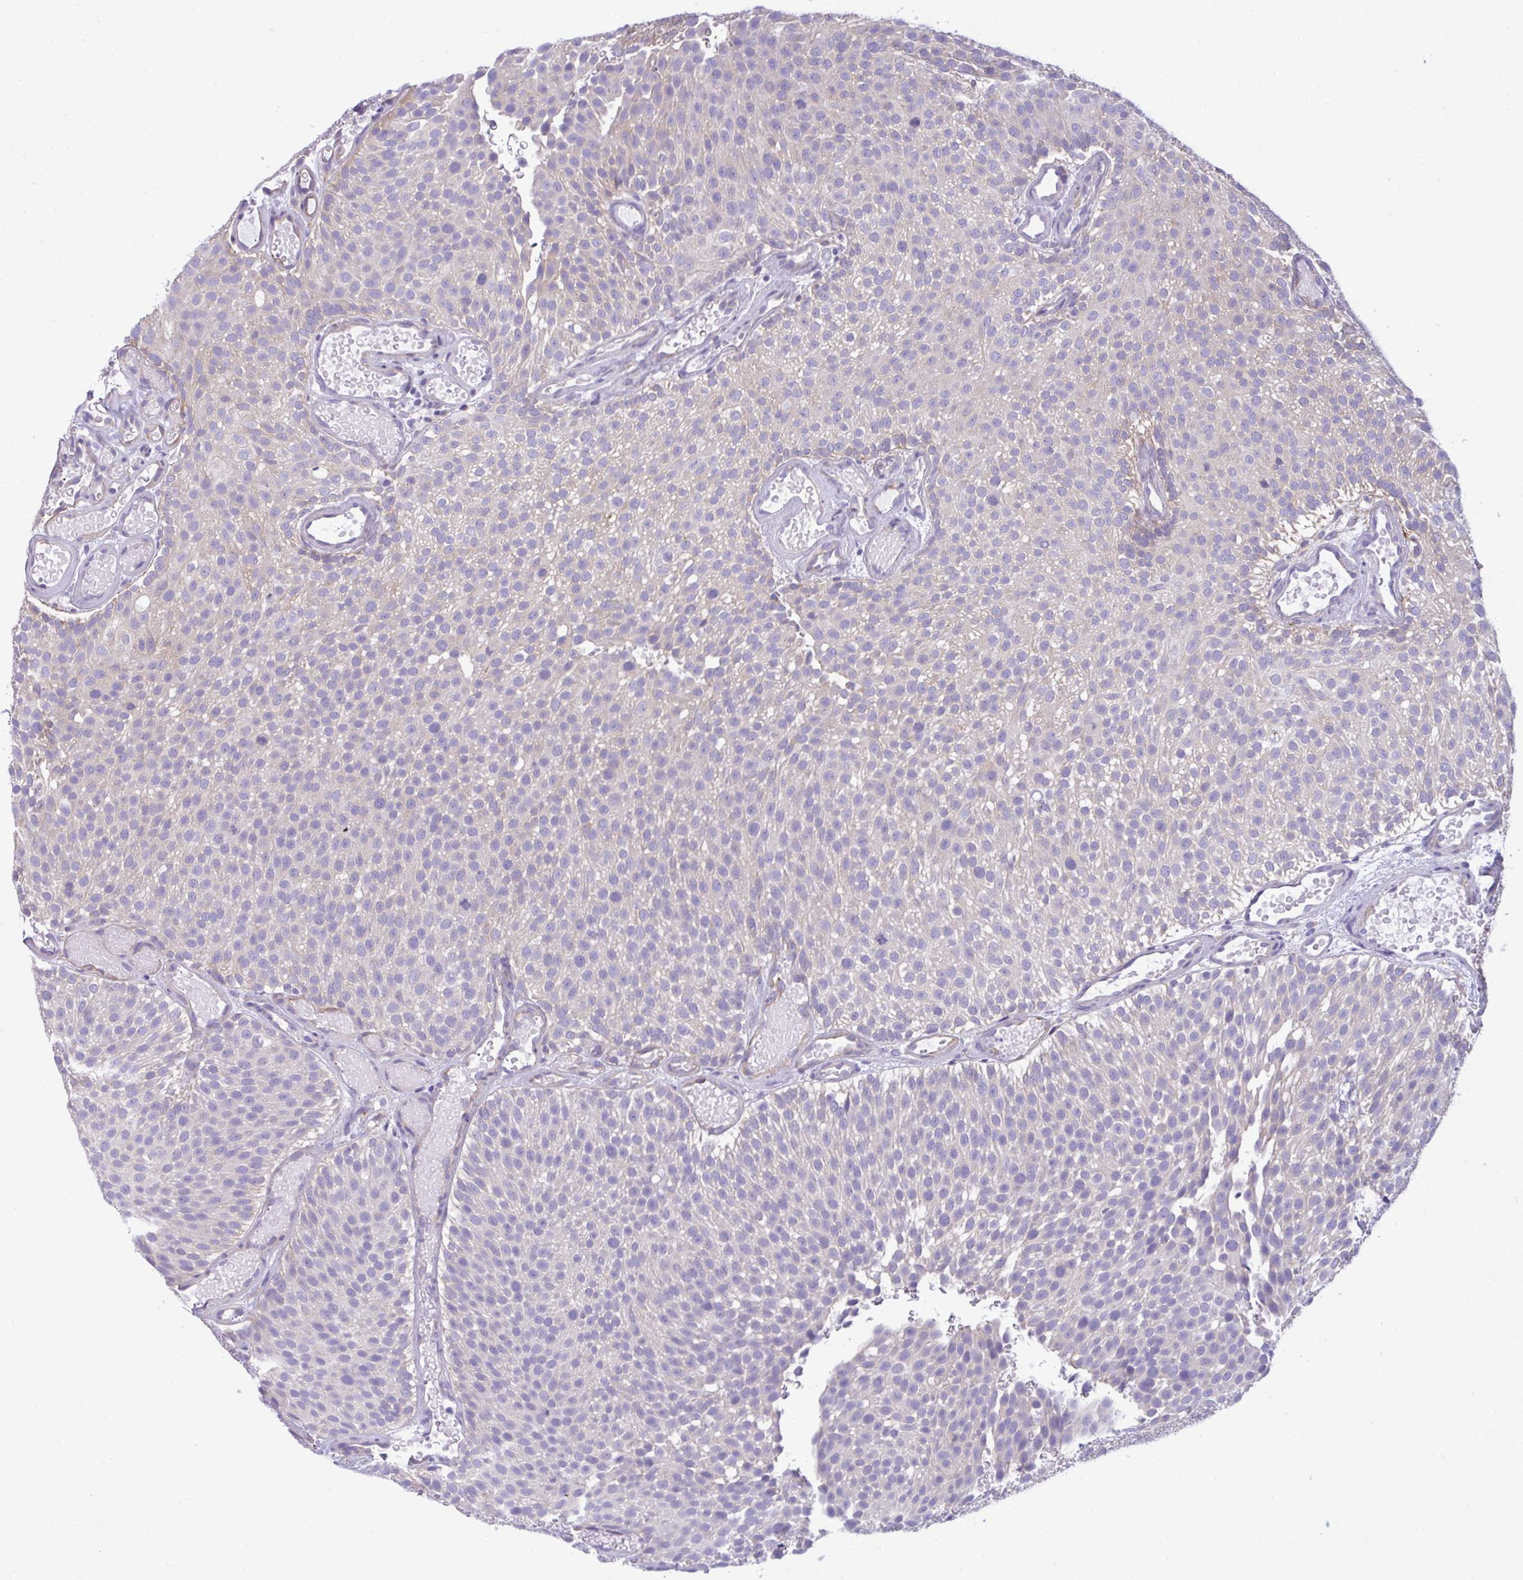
{"staining": {"intensity": "weak", "quantity": "<25%", "location": "cytoplasmic/membranous"}, "tissue": "urothelial cancer", "cell_type": "Tumor cells", "image_type": "cancer", "snomed": [{"axis": "morphology", "description": "Urothelial carcinoma, Low grade"}, {"axis": "topography", "description": "Urinary bladder"}], "caption": "Immunohistochemical staining of human urothelial cancer exhibits no significant staining in tumor cells. (Immunohistochemistry (ihc), brightfield microscopy, high magnification).", "gene": "MYH10", "patient": {"sex": "male", "age": 78}}